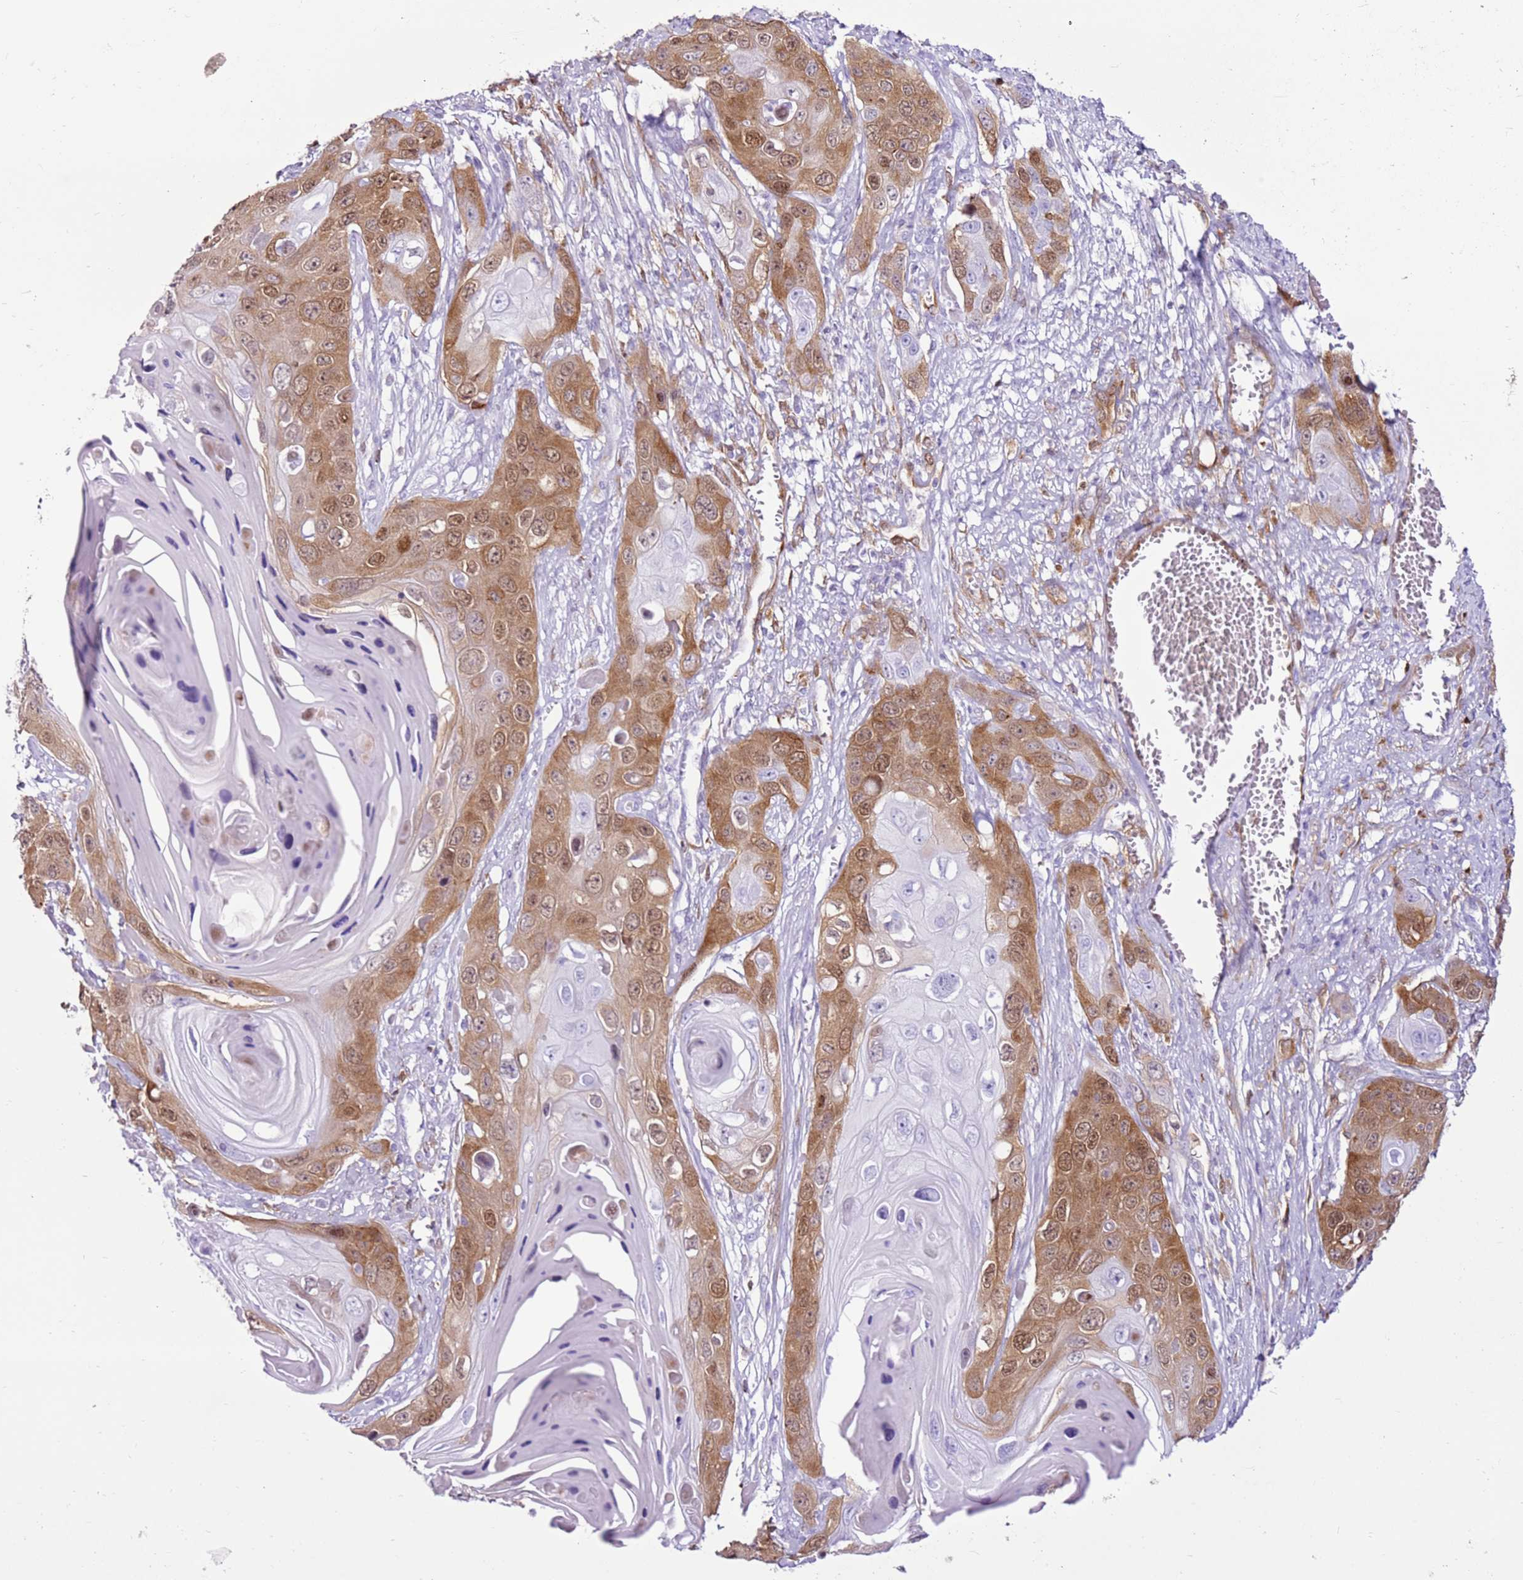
{"staining": {"intensity": "moderate", "quantity": "25%-75%", "location": "cytoplasmic/membranous,nuclear"}, "tissue": "skin cancer", "cell_type": "Tumor cells", "image_type": "cancer", "snomed": [{"axis": "morphology", "description": "Squamous cell carcinoma, NOS"}, {"axis": "topography", "description": "Skin"}], "caption": "Immunohistochemistry (IHC) histopathology image of neoplastic tissue: squamous cell carcinoma (skin) stained using IHC shows medium levels of moderate protein expression localized specifically in the cytoplasmic/membranous and nuclear of tumor cells, appearing as a cytoplasmic/membranous and nuclear brown color.", "gene": "SPC25", "patient": {"sex": "male", "age": 55}}